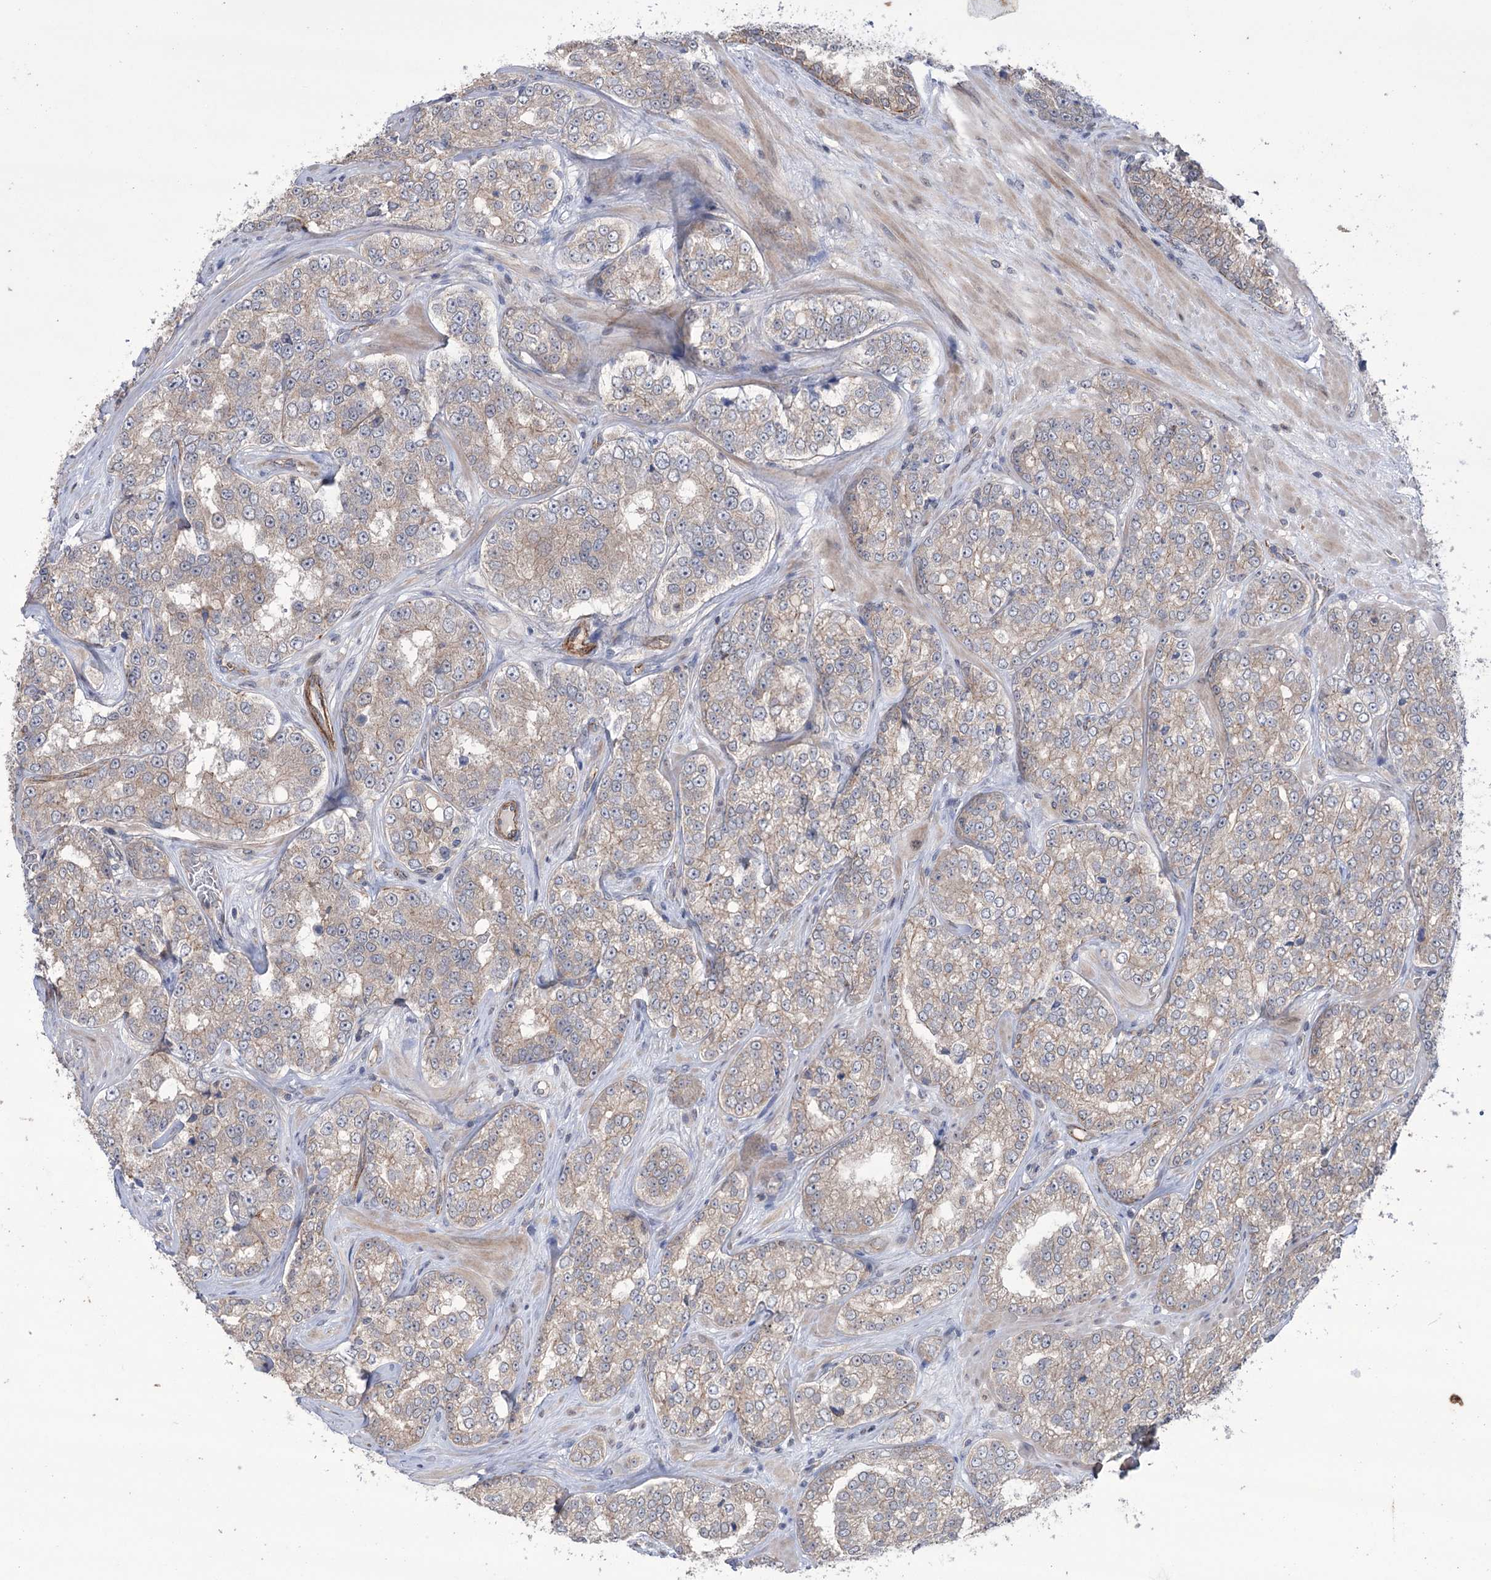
{"staining": {"intensity": "weak", "quantity": "<25%", "location": "cytoplasmic/membranous"}, "tissue": "prostate cancer", "cell_type": "Tumor cells", "image_type": "cancer", "snomed": [{"axis": "morphology", "description": "Normal tissue, NOS"}, {"axis": "morphology", "description": "Adenocarcinoma, High grade"}, {"axis": "topography", "description": "Prostate"}], "caption": "A photomicrograph of human prostate cancer (high-grade adenocarcinoma) is negative for staining in tumor cells.", "gene": "TRIM71", "patient": {"sex": "male", "age": 83}}